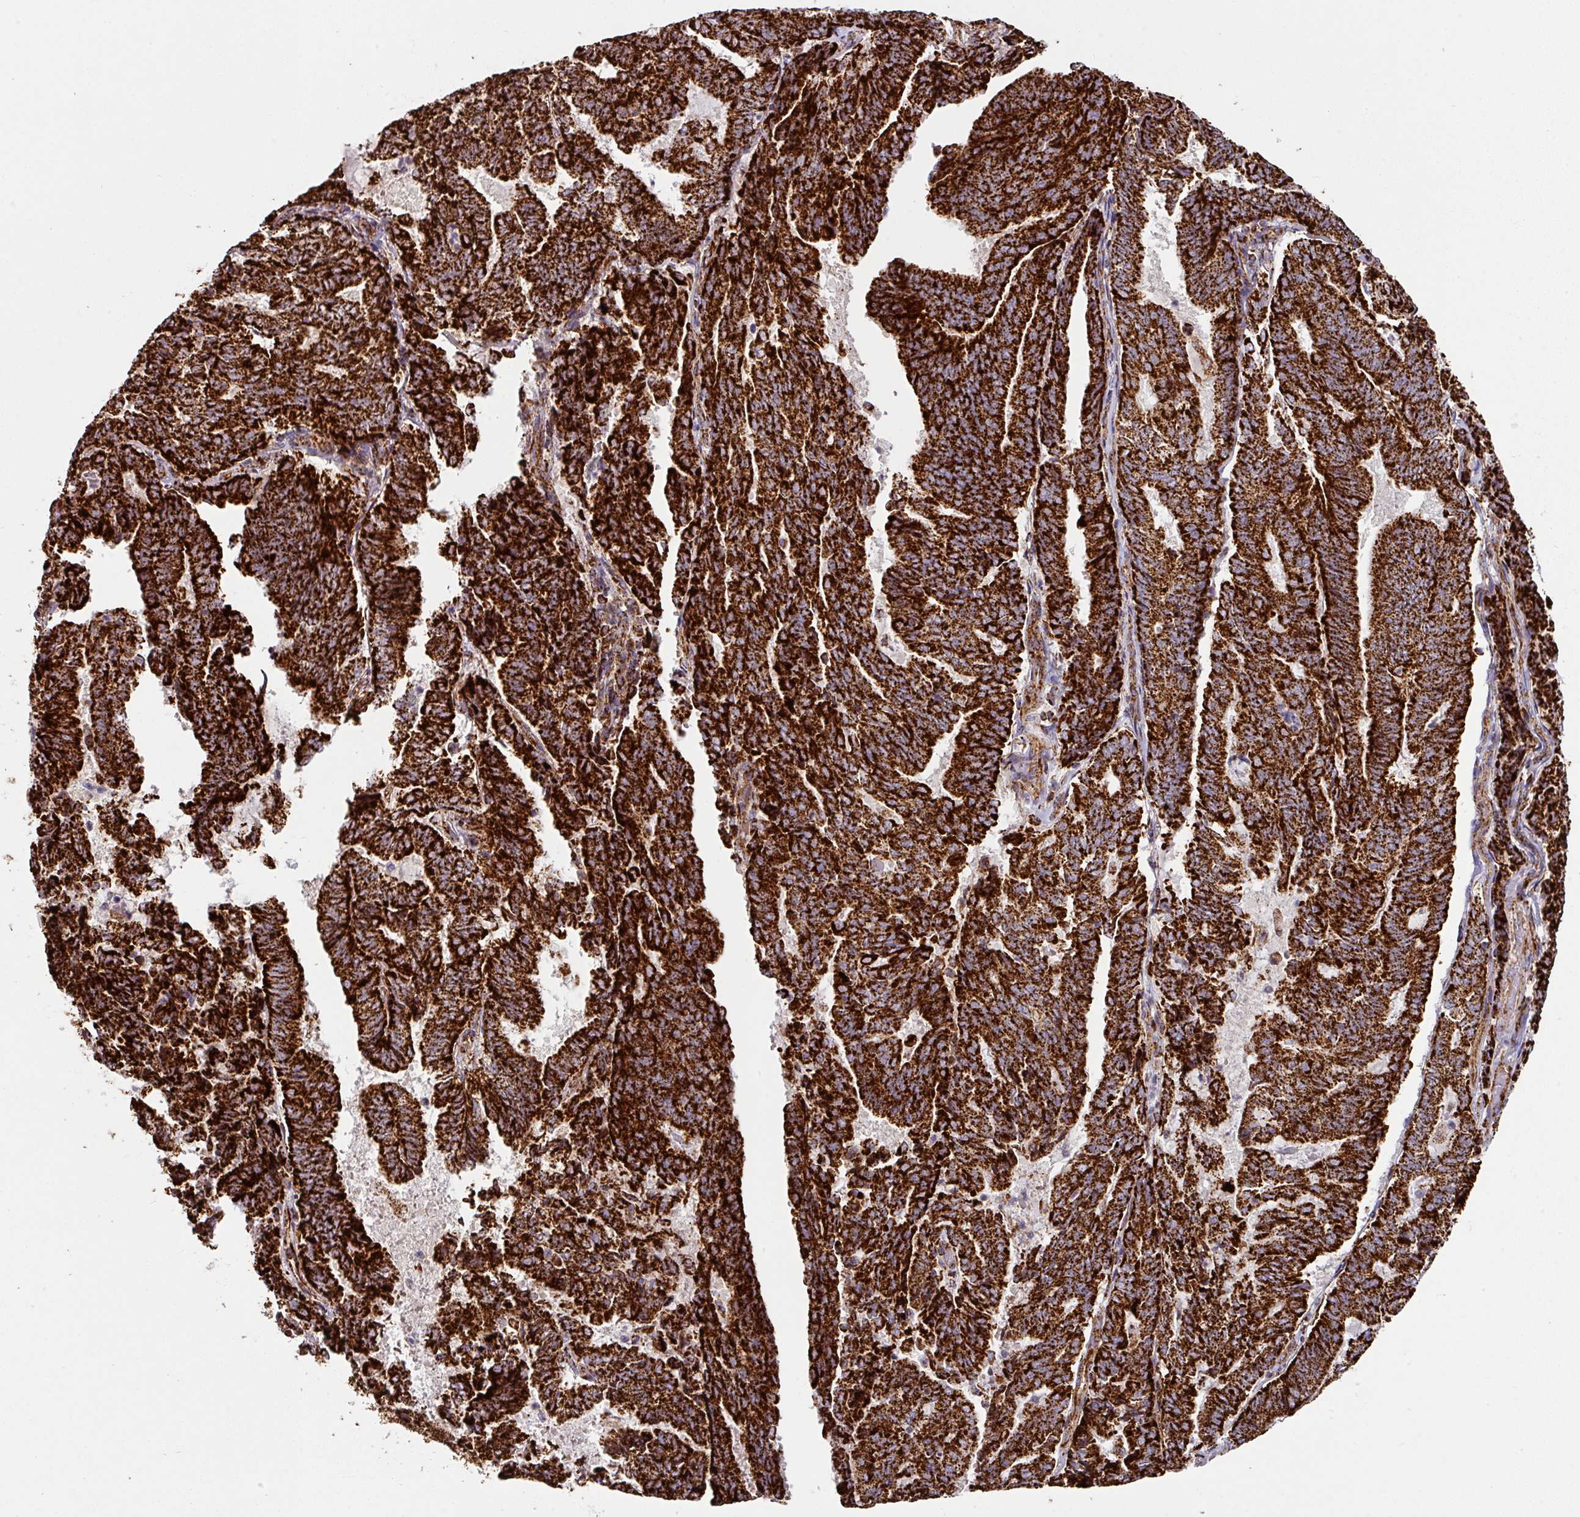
{"staining": {"intensity": "strong", "quantity": ">75%", "location": "cytoplasmic/membranous"}, "tissue": "endometrial cancer", "cell_type": "Tumor cells", "image_type": "cancer", "snomed": [{"axis": "morphology", "description": "Adenocarcinoma, NOS"}, {"axis": "topography", "description": "Endometrium"}], "caption": "Immunohistochemical staining of human endometrial adenocarcinoma displays strong cytoplasmic/membranous protein staining in about >75% of tumor cells.", "gene": "TRAP1", "patient": {"sex": "female", "age": 80}}